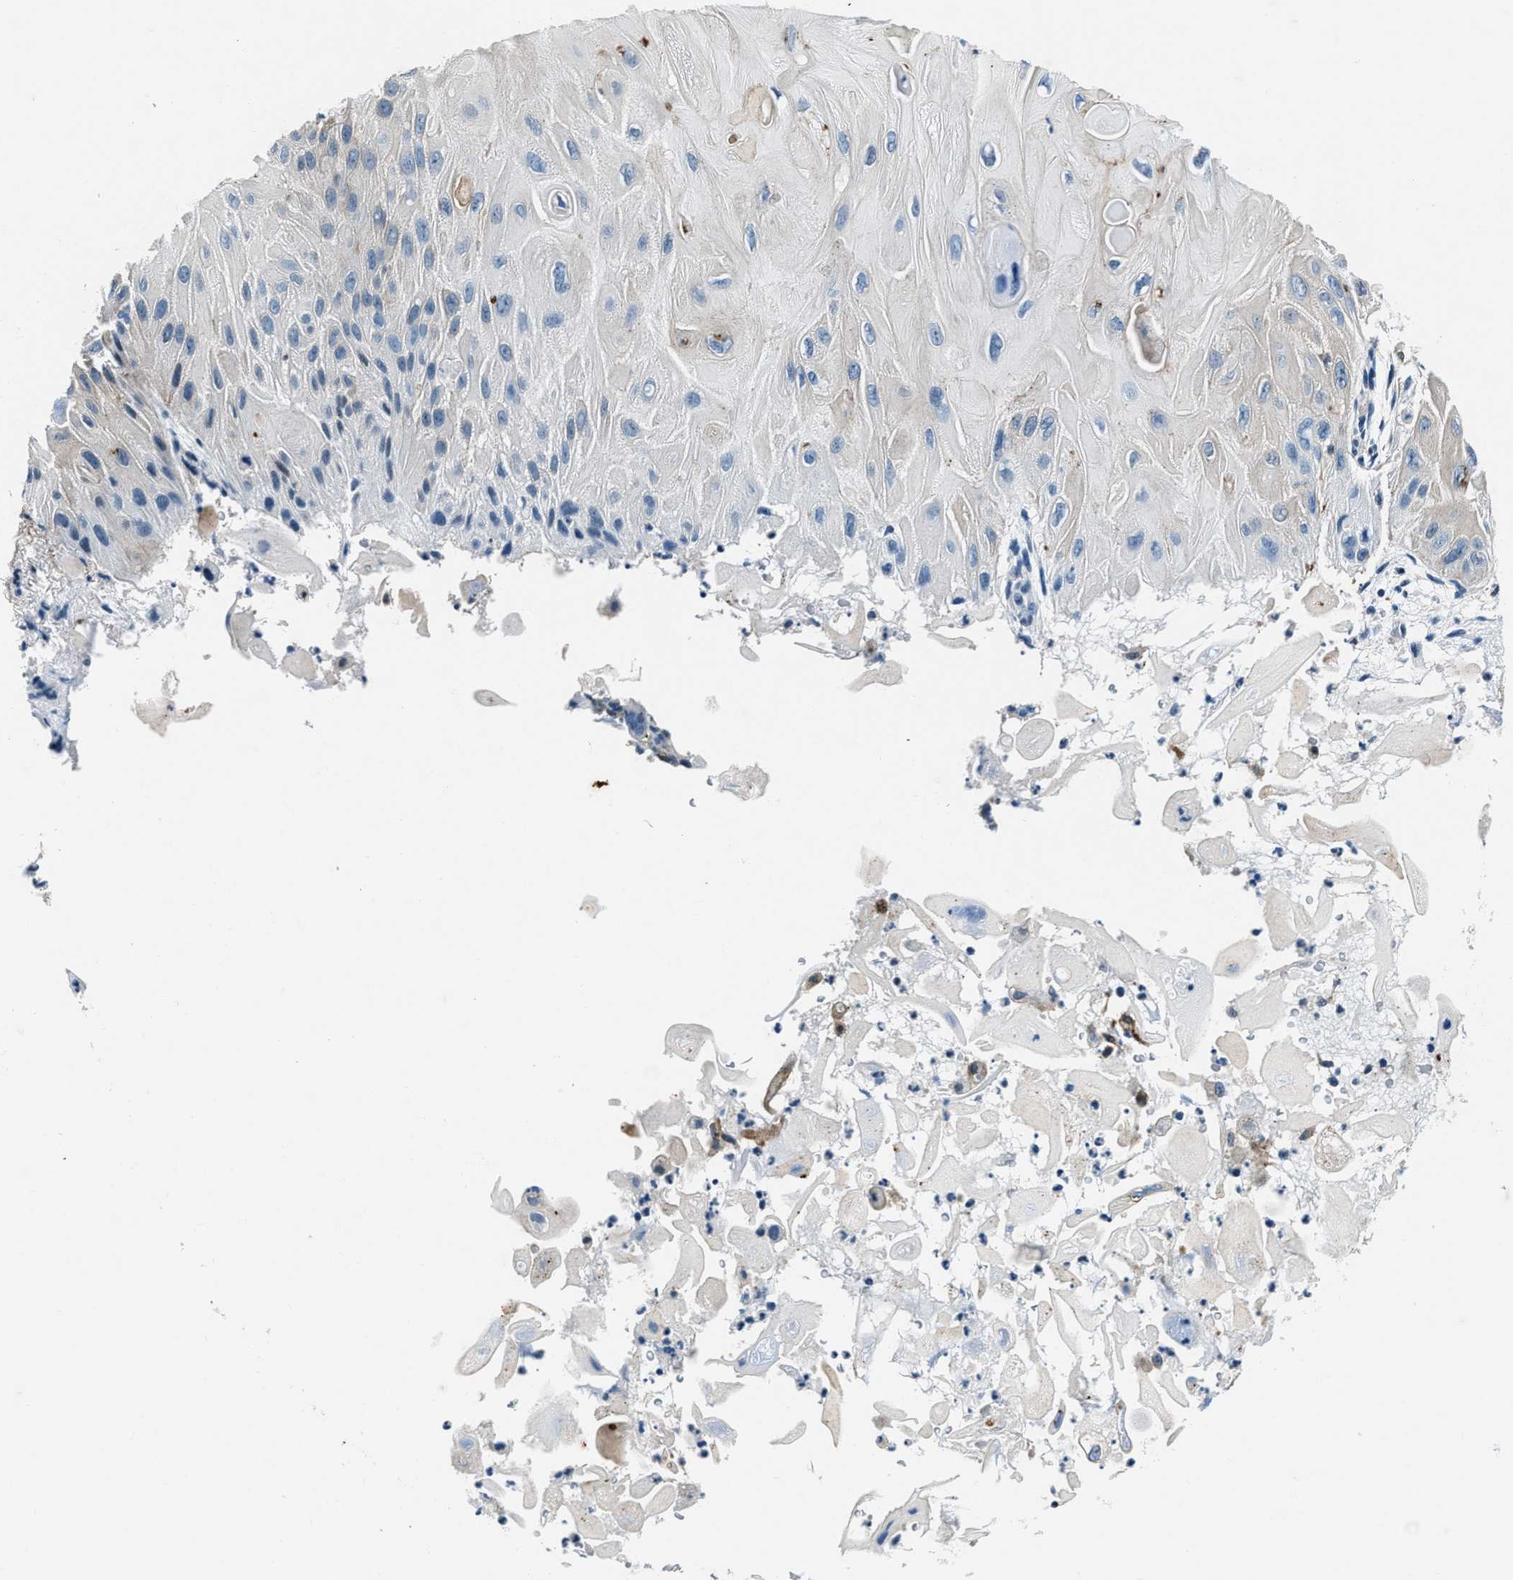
{"staining": {"intensity": "negative", "quantity": "none", "location": "none"}, "tissue": "skin cancer", "cell_type": "Tumor cells", "image_type": "cancer", "snomed": [{"axis": "morphology", "description": "Squamous cell carcinoma, NOS"}, {"axis": "topography", "description": "Skin"}], "caption": "Immunohistochemistry (IHC) photomicrograph of neoplastic tissue: human skin cancer (squamous cell carcinoma) stained with DAB (3,3'-diaminobenzidine) shows no significant protein staining in tumor cells.", "gene": "PTPDC1", "patient": {"sex": "female", "age": 77}}